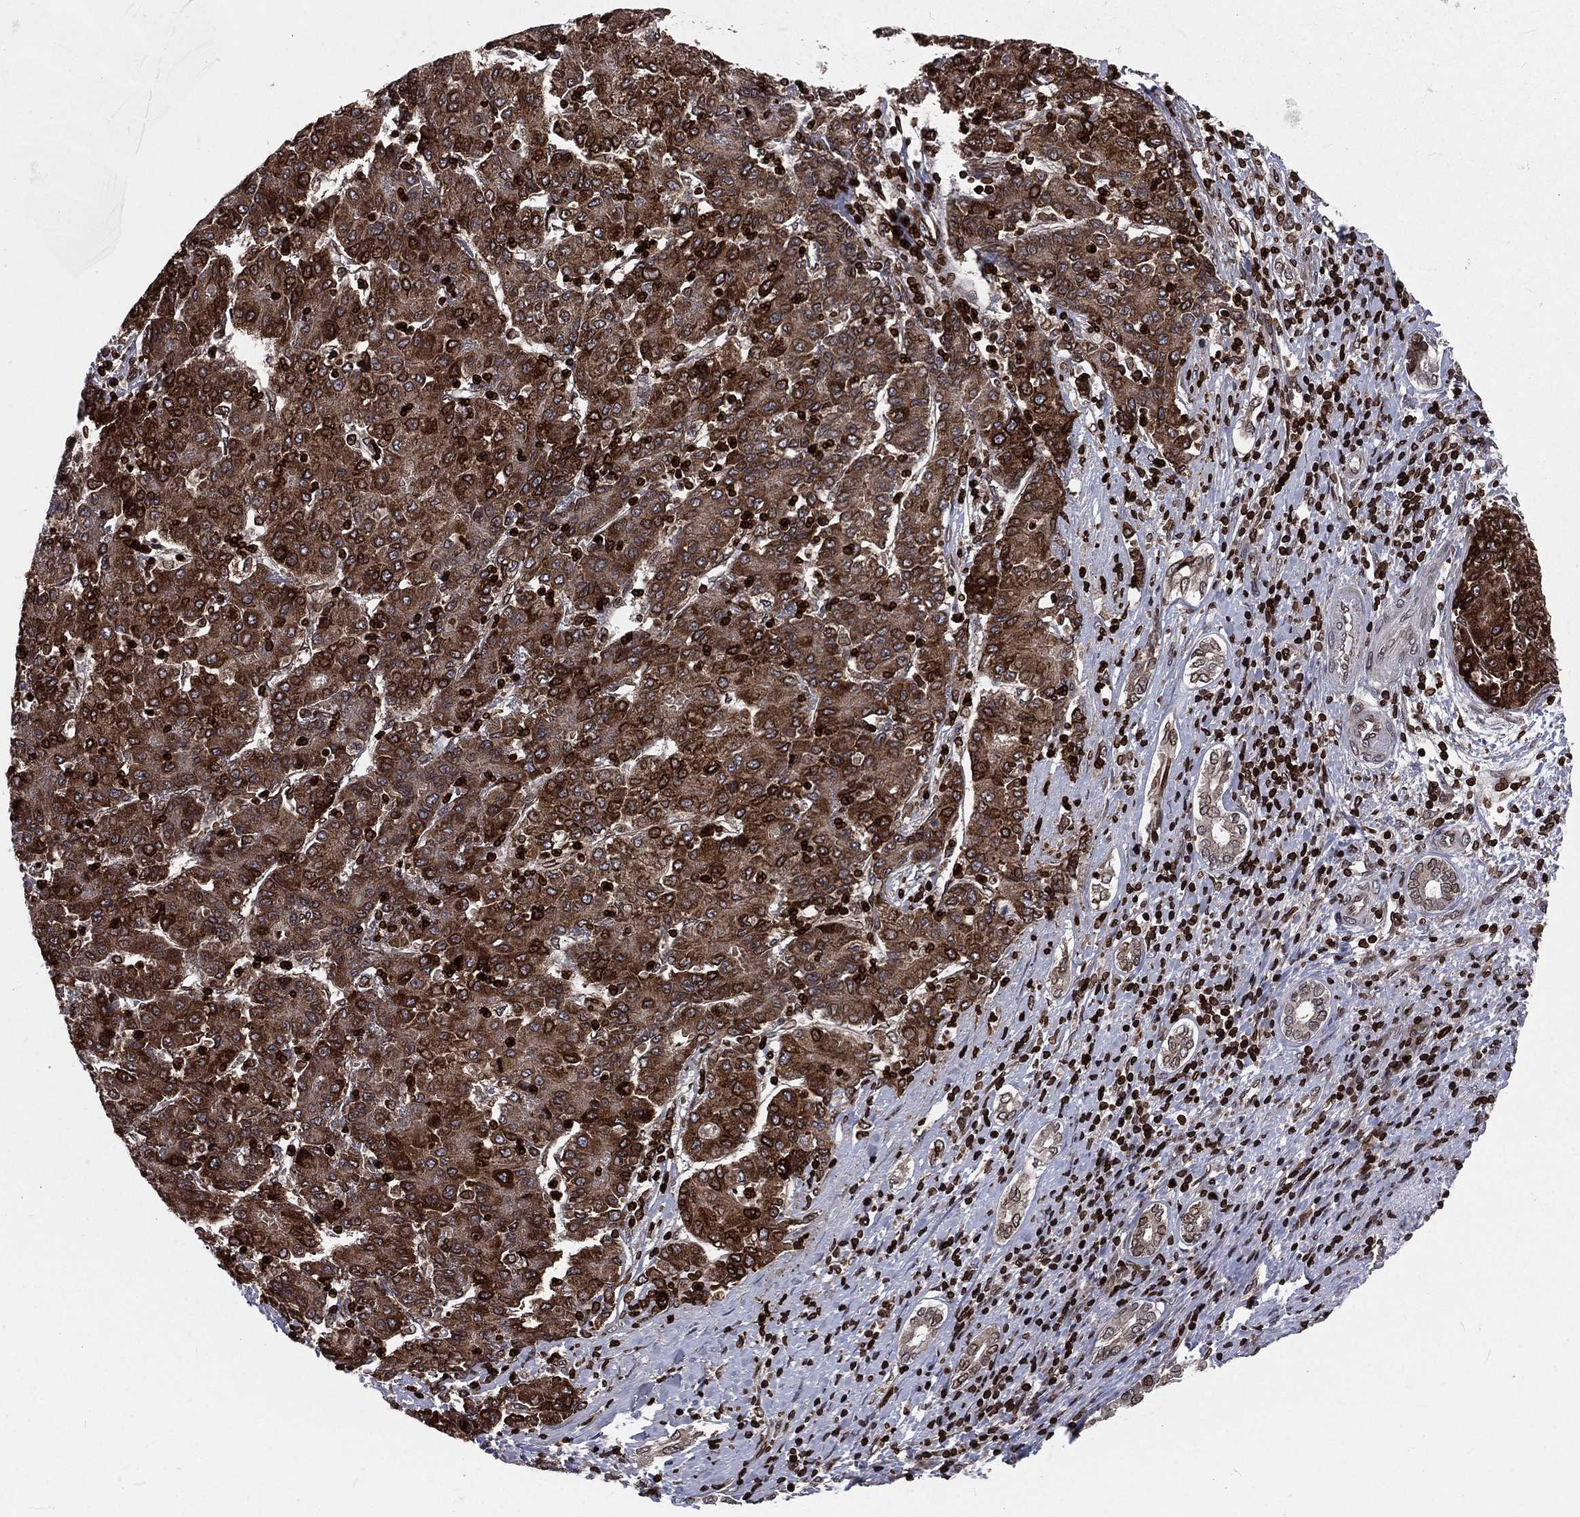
{"staining": {"intensity": "moderate", "quantity": "25%-75%", "location": "cytoplasmic/membranous,nuclear"}, "tissue": "liver cancer", "cell_type": "Tumor cells", "image_type": "cancer", "snomed": [{"axis": "morphology", "description": "Carcinoma, Hepatocellular, NOS"}, {"axis": "topography", "description": "Liver"}], "caption": "Immunohistochemistry (IHC) histopathology image of neoplastic tissue: human liver cancer stained using IHC reveals medium levels of moderate protein expression localized specifically in the cytoplasmic/membranous and nuclear of tumor cells, appearing as a cytoplasmic/membranous and nuclear brown color.", "gene": "LBR", "patient": {"sex": "male", "age": 65}}